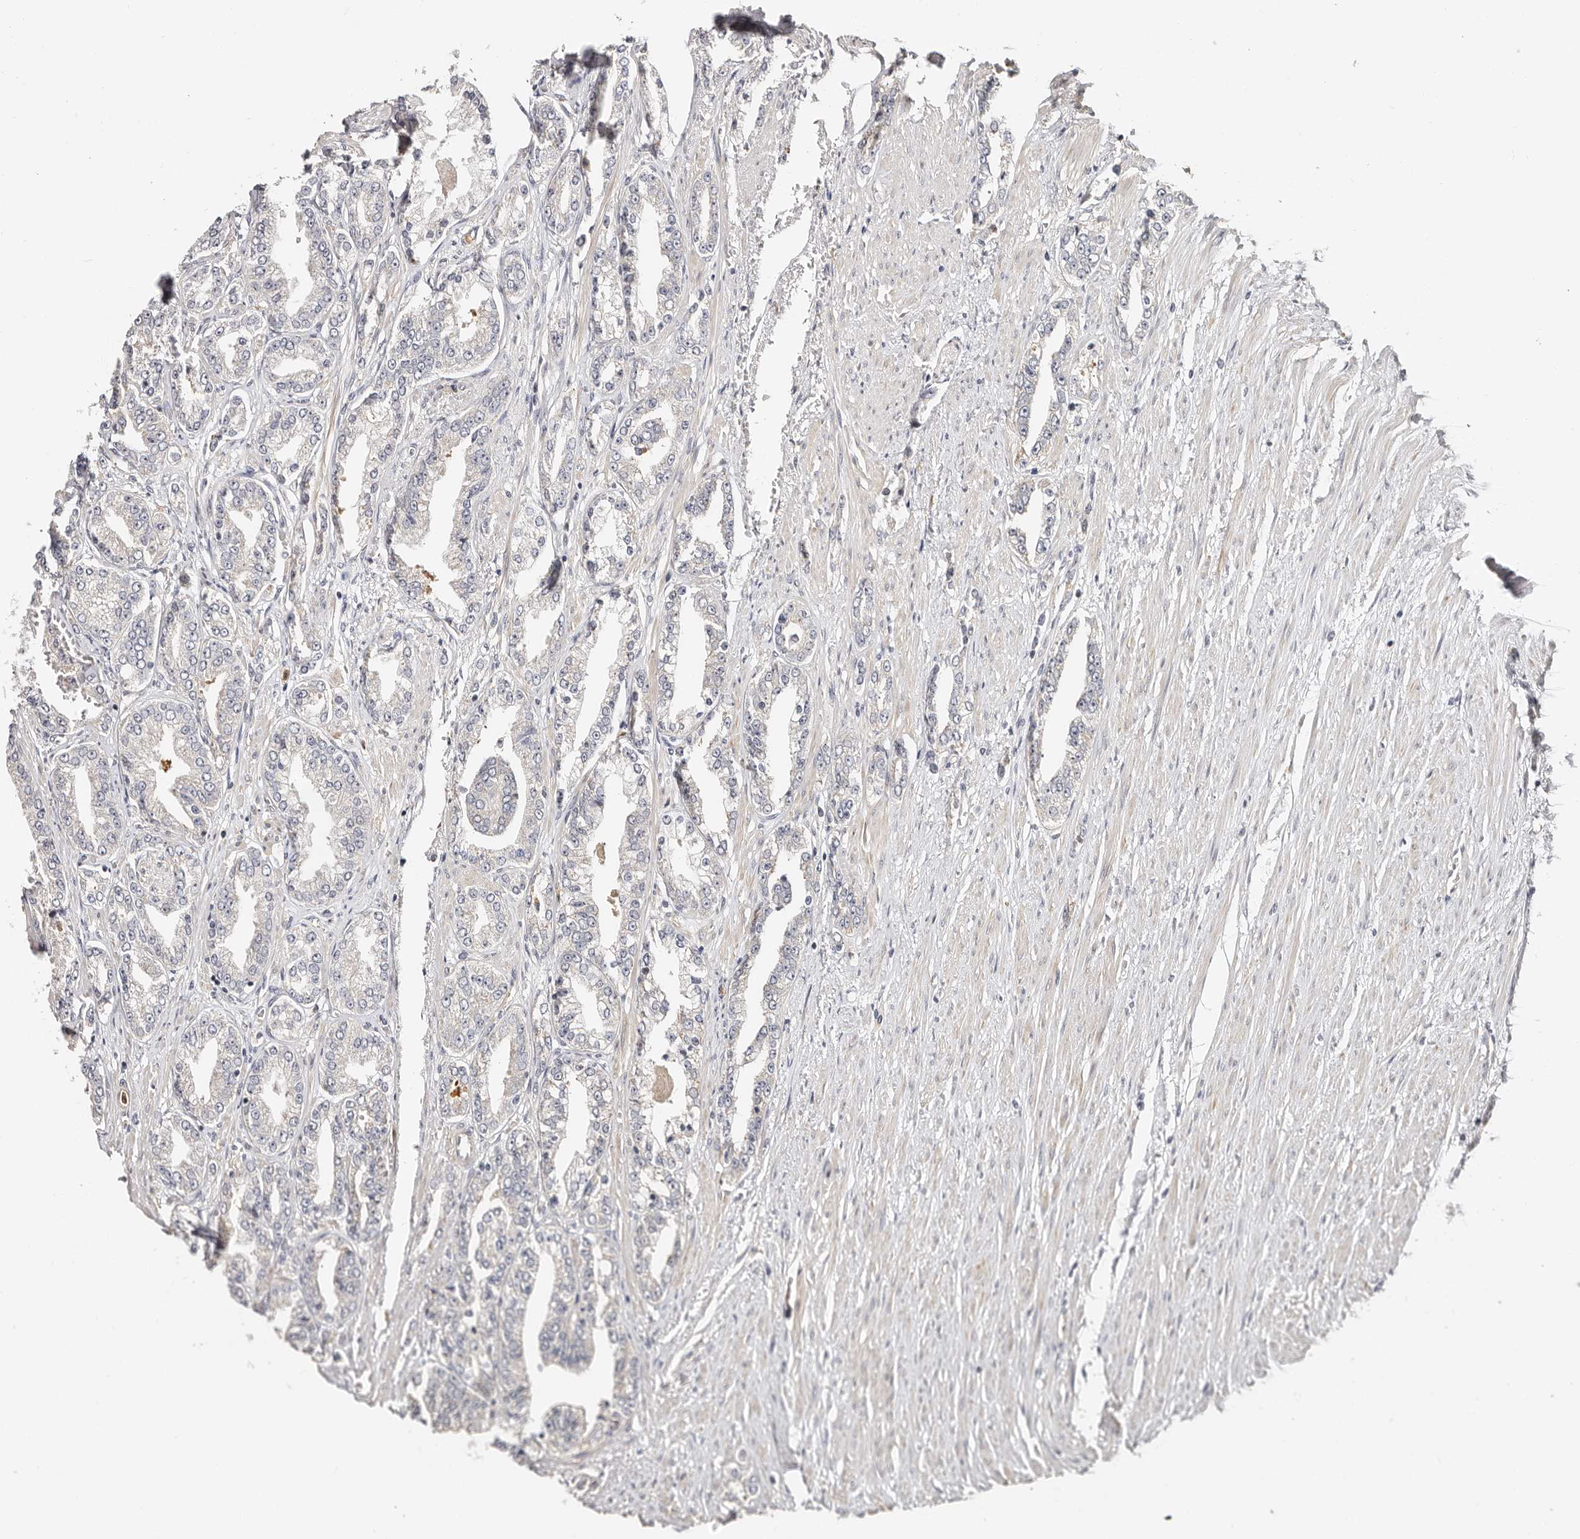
{"staining": {"intensity": "negative", "quantity": "none", "location": "none"}, "tissue": "prostate cancer", "cell_type": "Tumor cells", "image_type": "cancer", "snomed": [{"axis": "morphology", "description": "Adenocarcinoma, High grade"}, {"axis": "topography", "description": "Prostate"}], "caption": "Immunohistochemical staining of prostate high-grade adenocarcinoma displays no significant positivity in tumor cells.", "gene": "BCL2L15", "patient": {"sex": "male", "age": 71}}